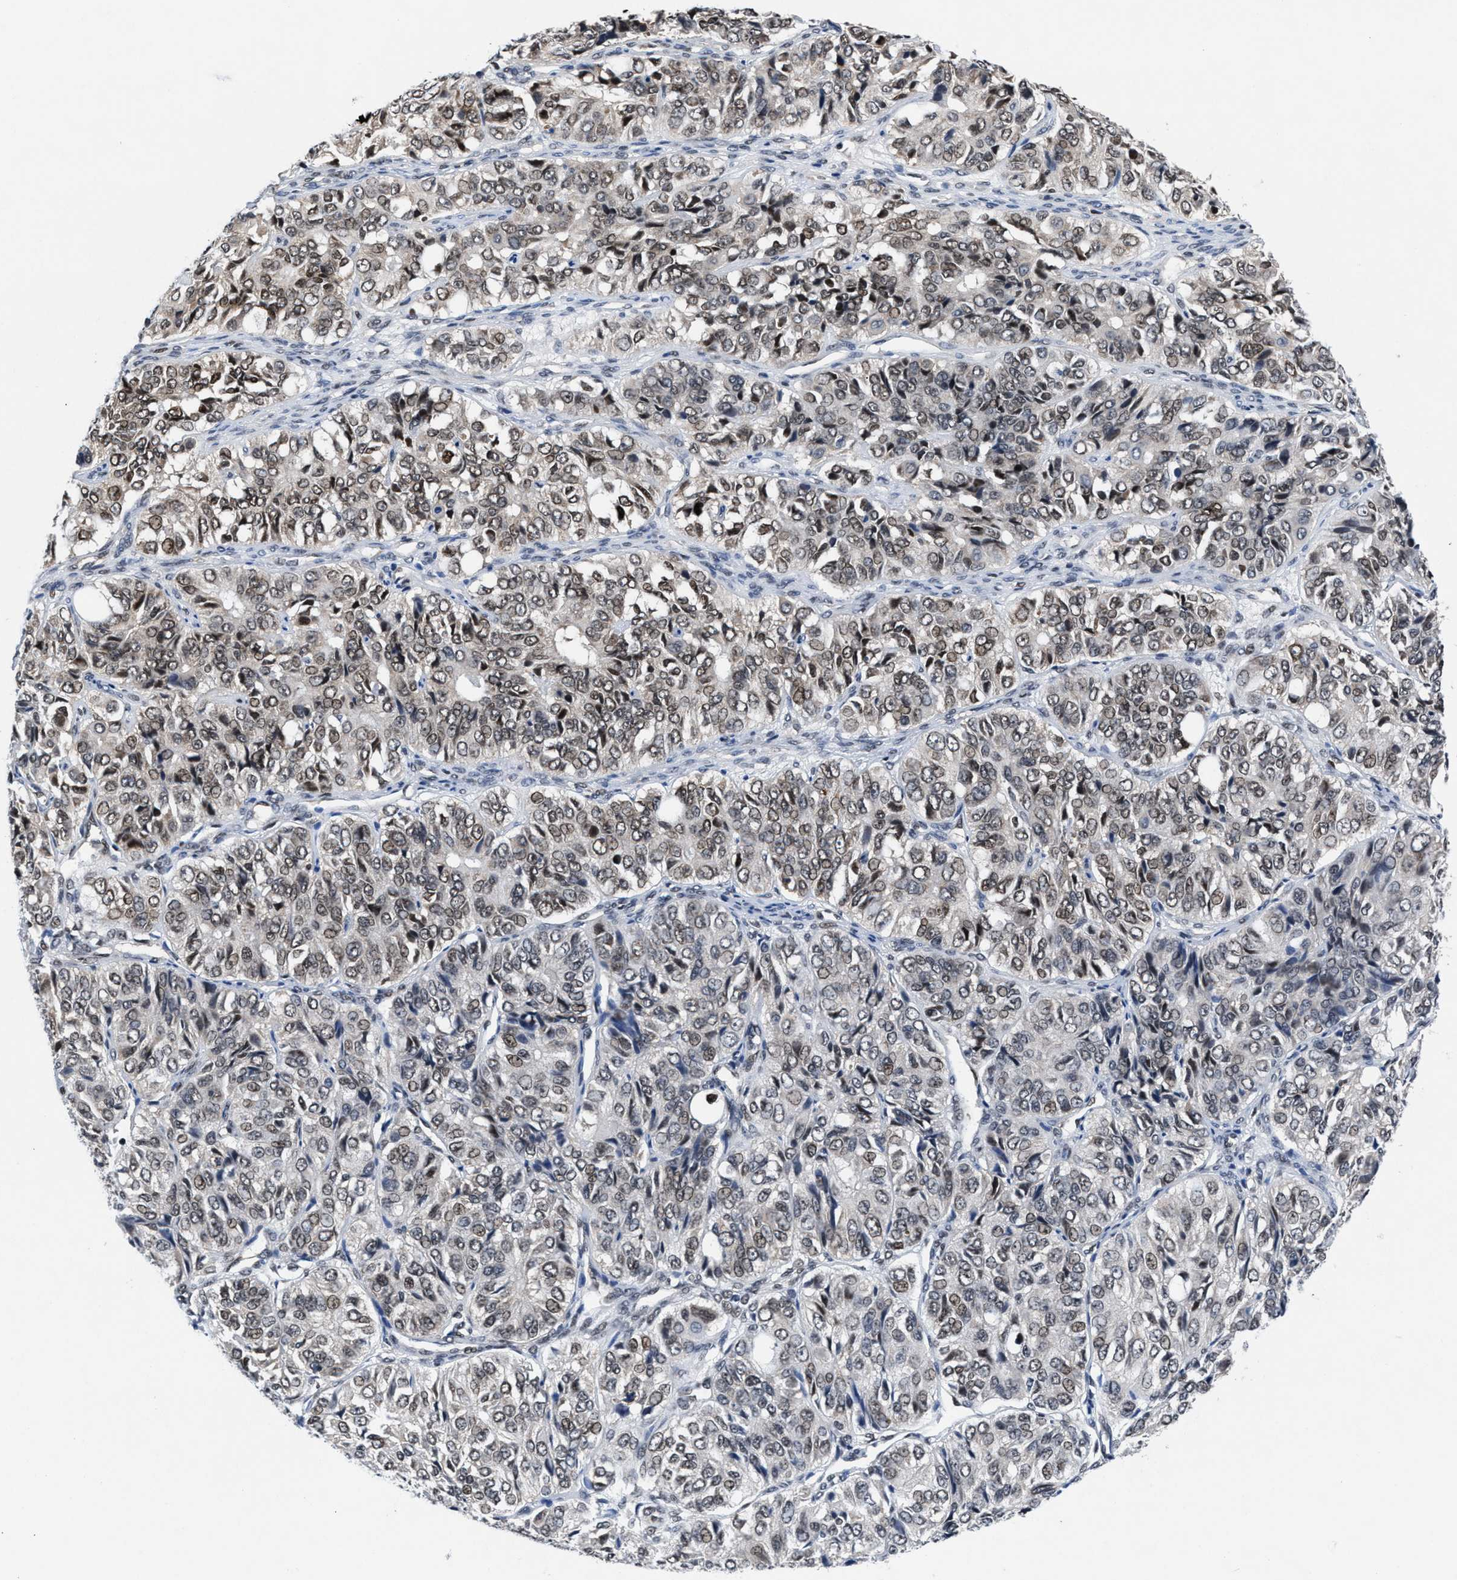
{"staining": {"intensity": "weak", "quantity": ">75%", "location": "nuclear"}, "tissue": "ovarian cancer", "cell_type": "Tumor cells", "image_type": "cancer", "snomed": [{"axis": "morphology", "description": "Carcinoma, endometroid"}, {"axis": "topography", "description": "Ovary"}], "caption": "There is low levels of weak nuclear positivity in tumor cells of ovarian cancer, as demonstrated by immunohistochemical staining (brown color).", "gene": "WDR81", "patient": {"sex": "female", "age": 51}}